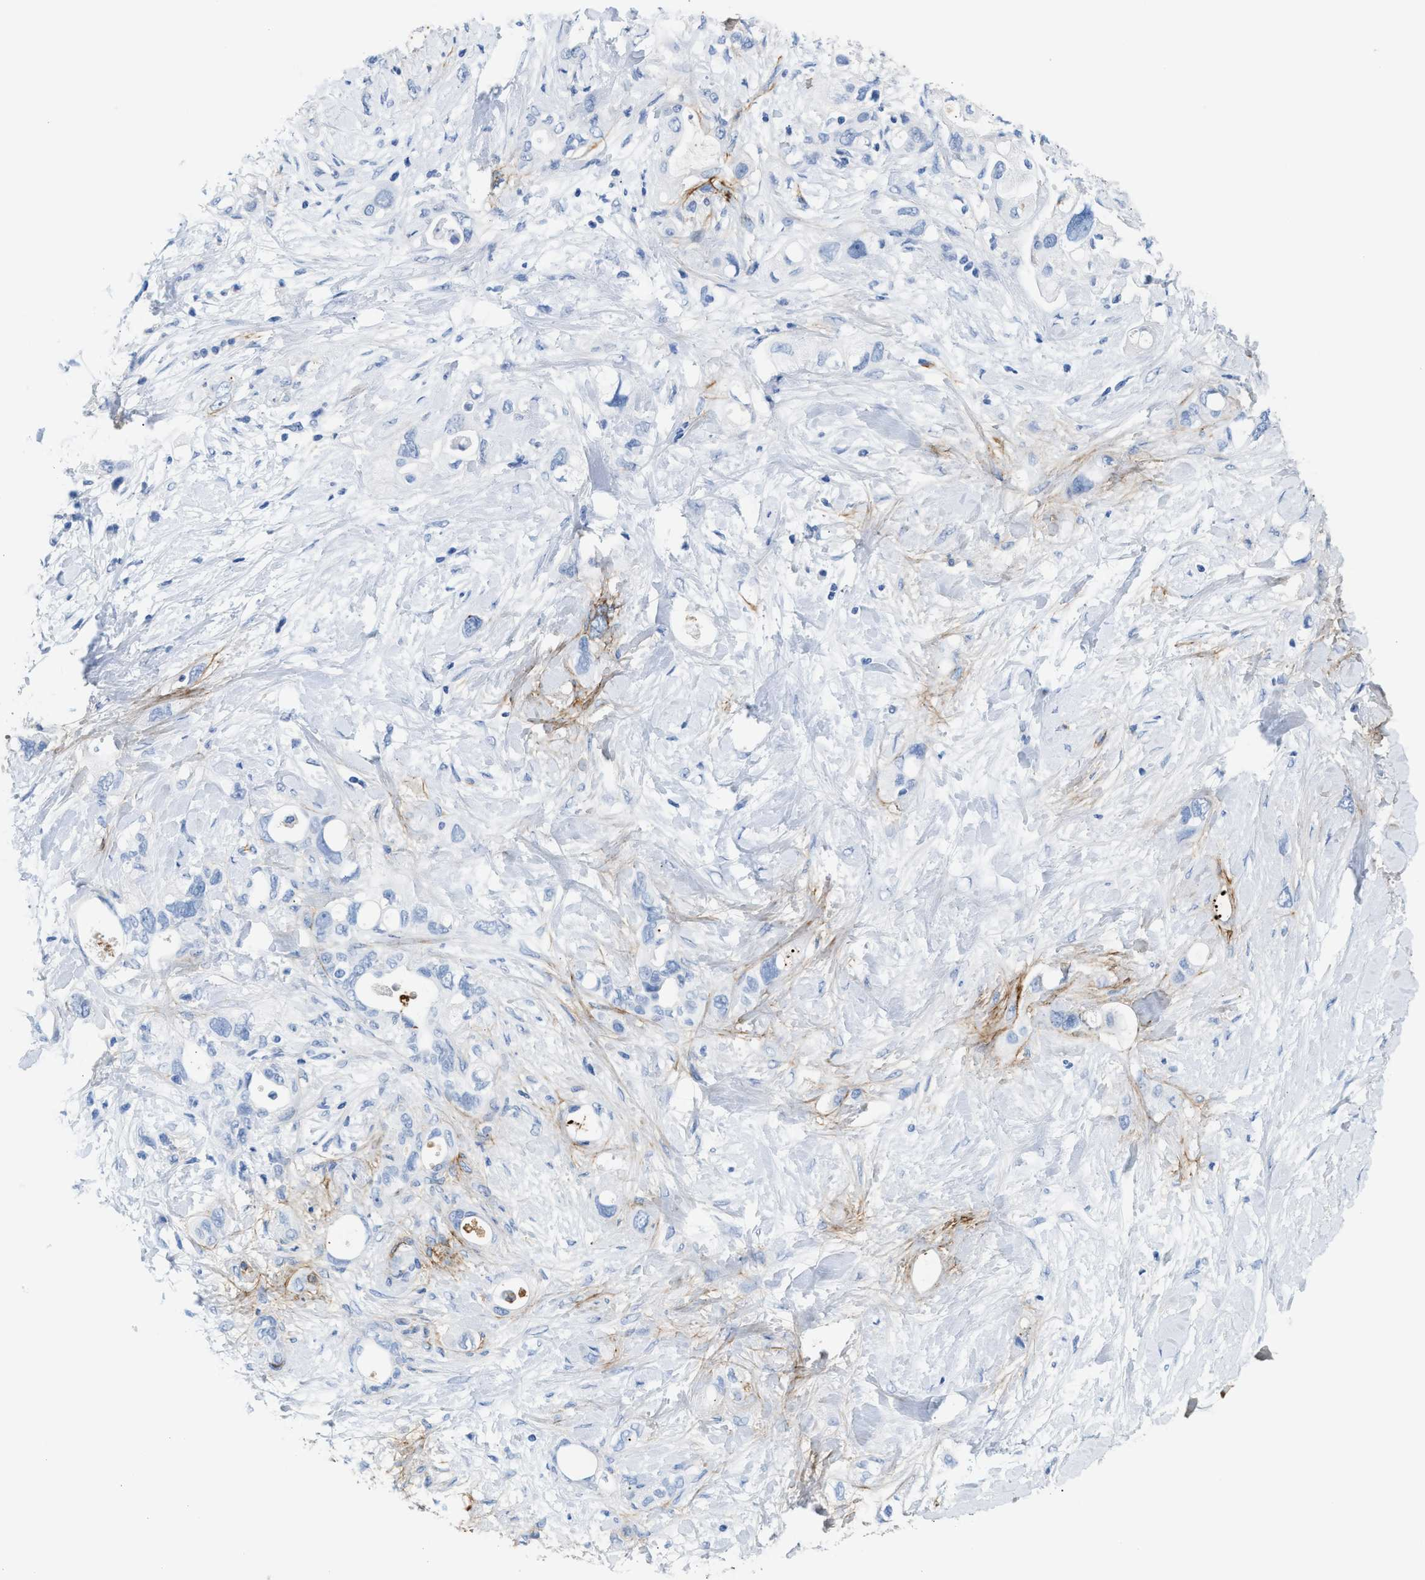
{"staining": {"intensity": "negative", "quantity": "none", "location": "none"}, "tissue": "pancreatic cancer", "cell_type": "Tumor cells", "image_type": "cancer", "snomed": [{"axis": "morphology", "description": "Adenocarcinoma, NOS"}, {"axis": "topography", "description": "Pancreas"}], "caption": "Protein analysis of pancreatic cancer shows no significant staining in tumor cells.", "gene": "TNR", "patient": {"sex": "female", "age": 56}}